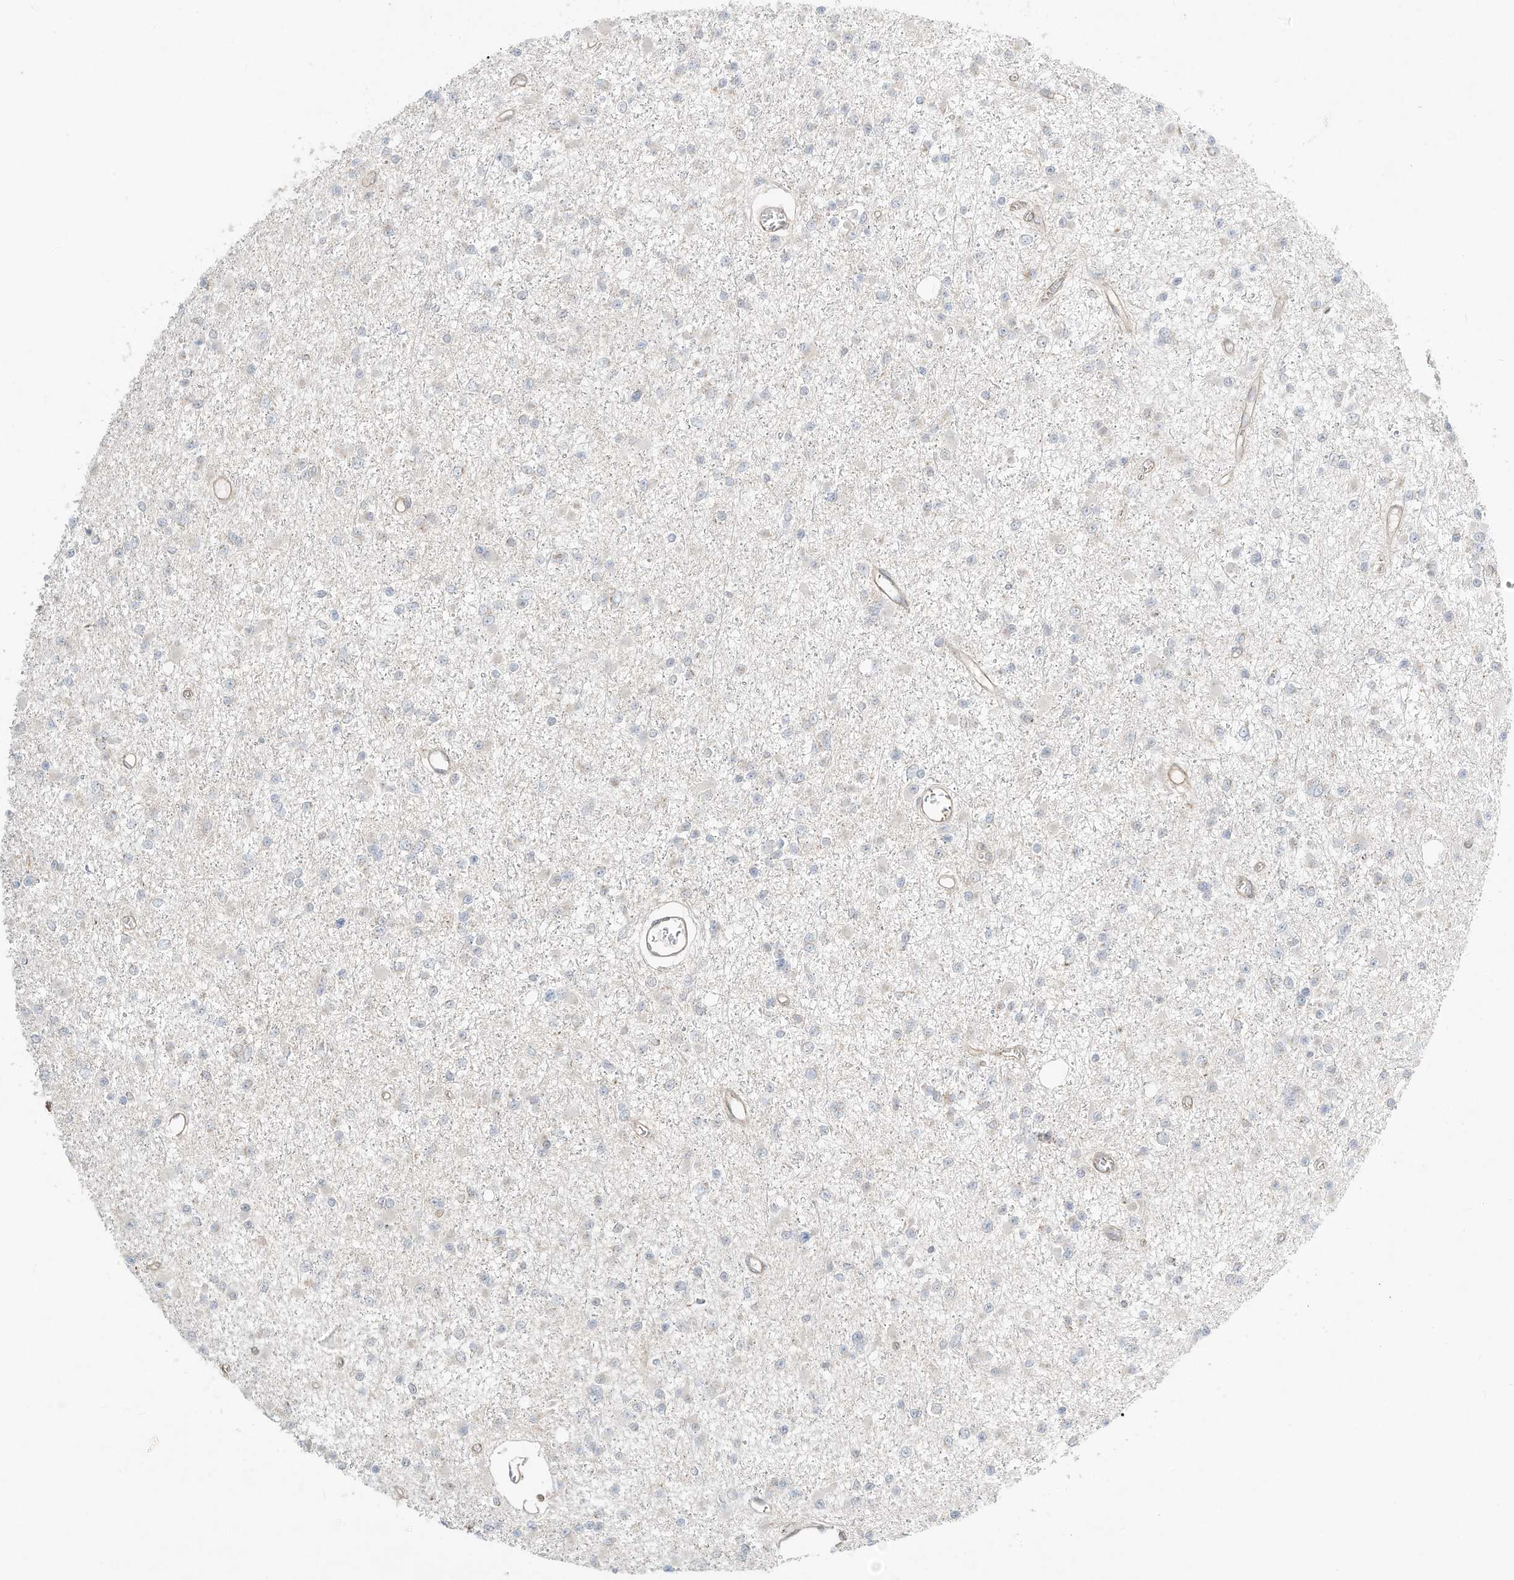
{"staining": {"intensity": "negative", "quantity": "none", "location": "none"}, "tissue": "glioma", "cell_type": "Tumor cells", "image_type": "cancer", "snomed": [{"axis": "morphology", "description": "Glioma, malignant, Low grade"}, {"axis": "topography", "description": "Brain"}], "caption": "Photomicrograph shows no protein expression in tumor cells of glioma tissue. (Stains: DAB immunohistochemistry with hematoxylin counter stain, Microscopy: brightfield microscopy at high magnification).", "gene": "CUX1", "patient": {"sex": "female", "age": 22}}